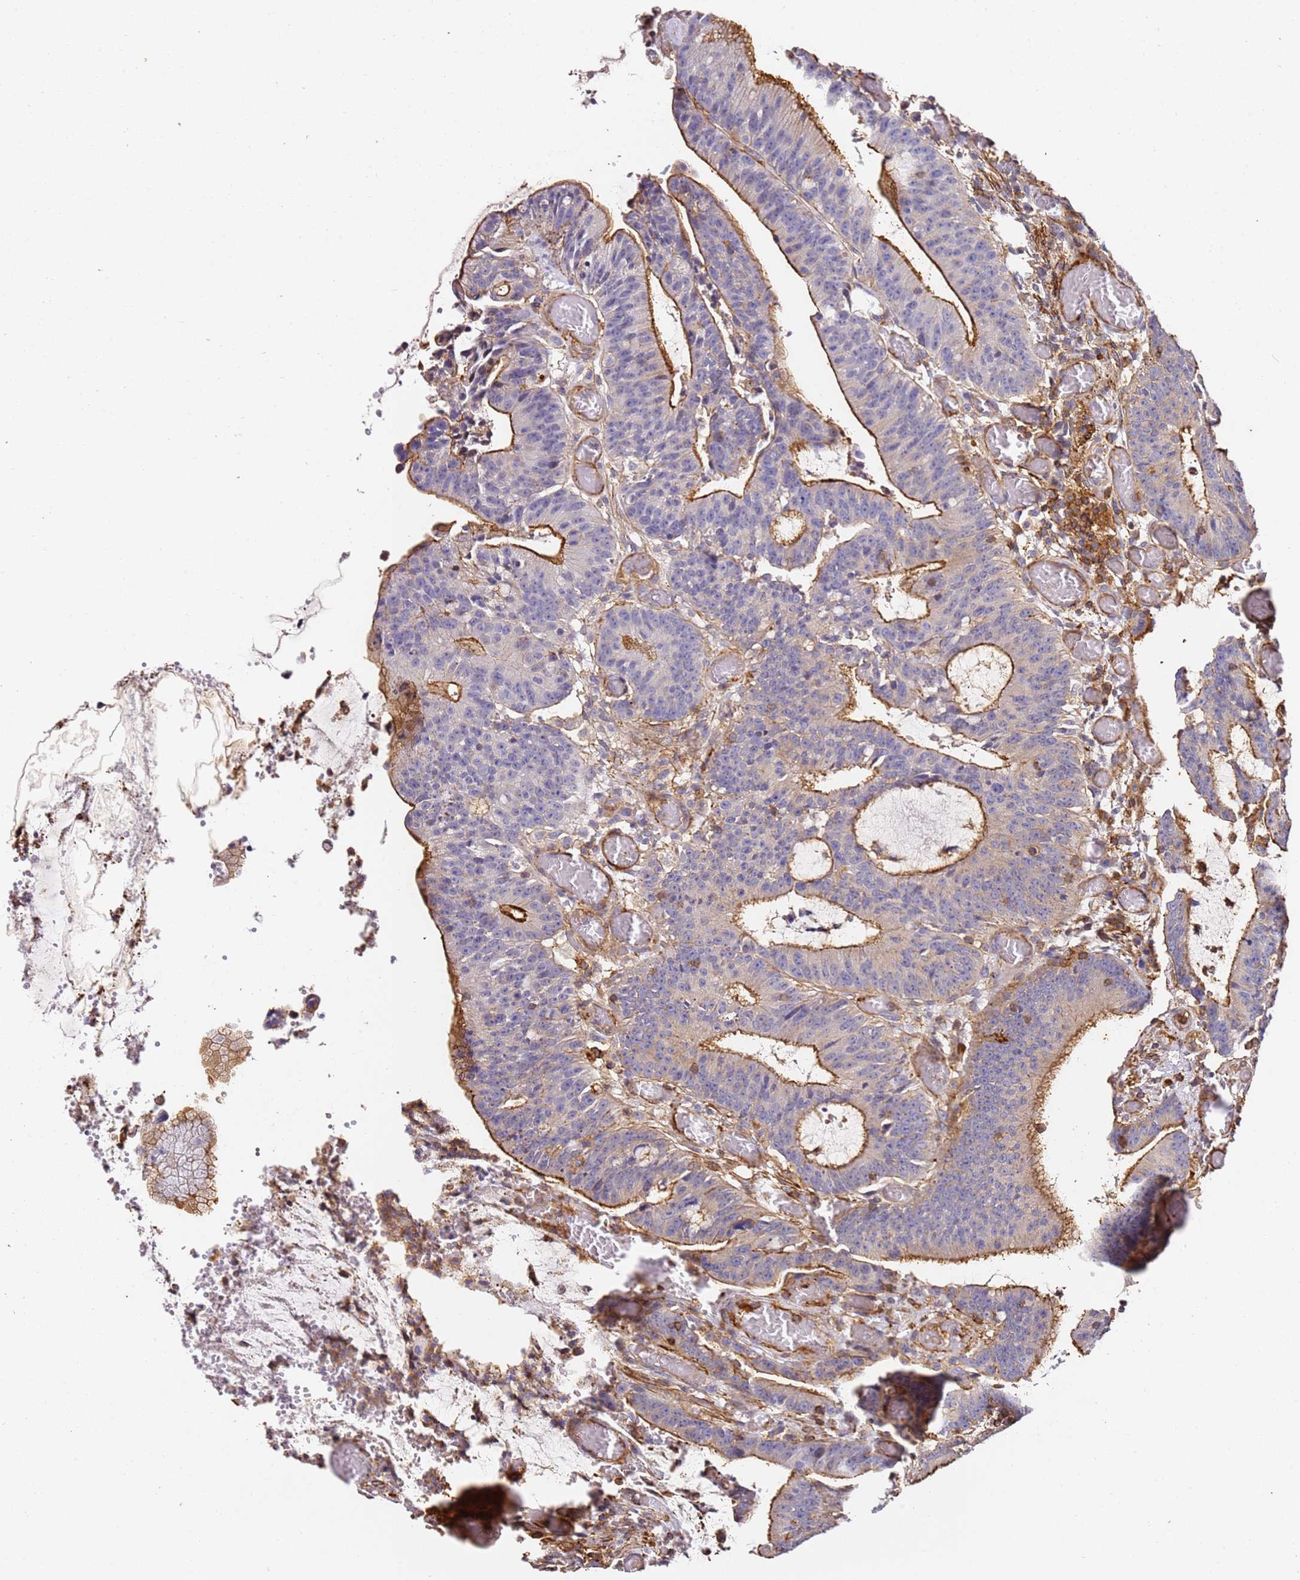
{"staining": {"intensity": "moderate", "quantity": "<25%", "location": "cytoplasmic/membranous"}, "tissue": "colorectal cancer", "cell_type": "Tumor cells", "image_type": "cancer", "snomed": [{"axis": "morphology", "description": "Adenocarcinoma, NOS"}, {"axis": "topography", "description": "Rectum"}], "caption": "Moderate cytoplasmic/membranous protein expression is present in about <25% of tumor cells in colorectal cancer.", "gene": "ZNF671", "patient": {"sex": "female", "age": 77}}